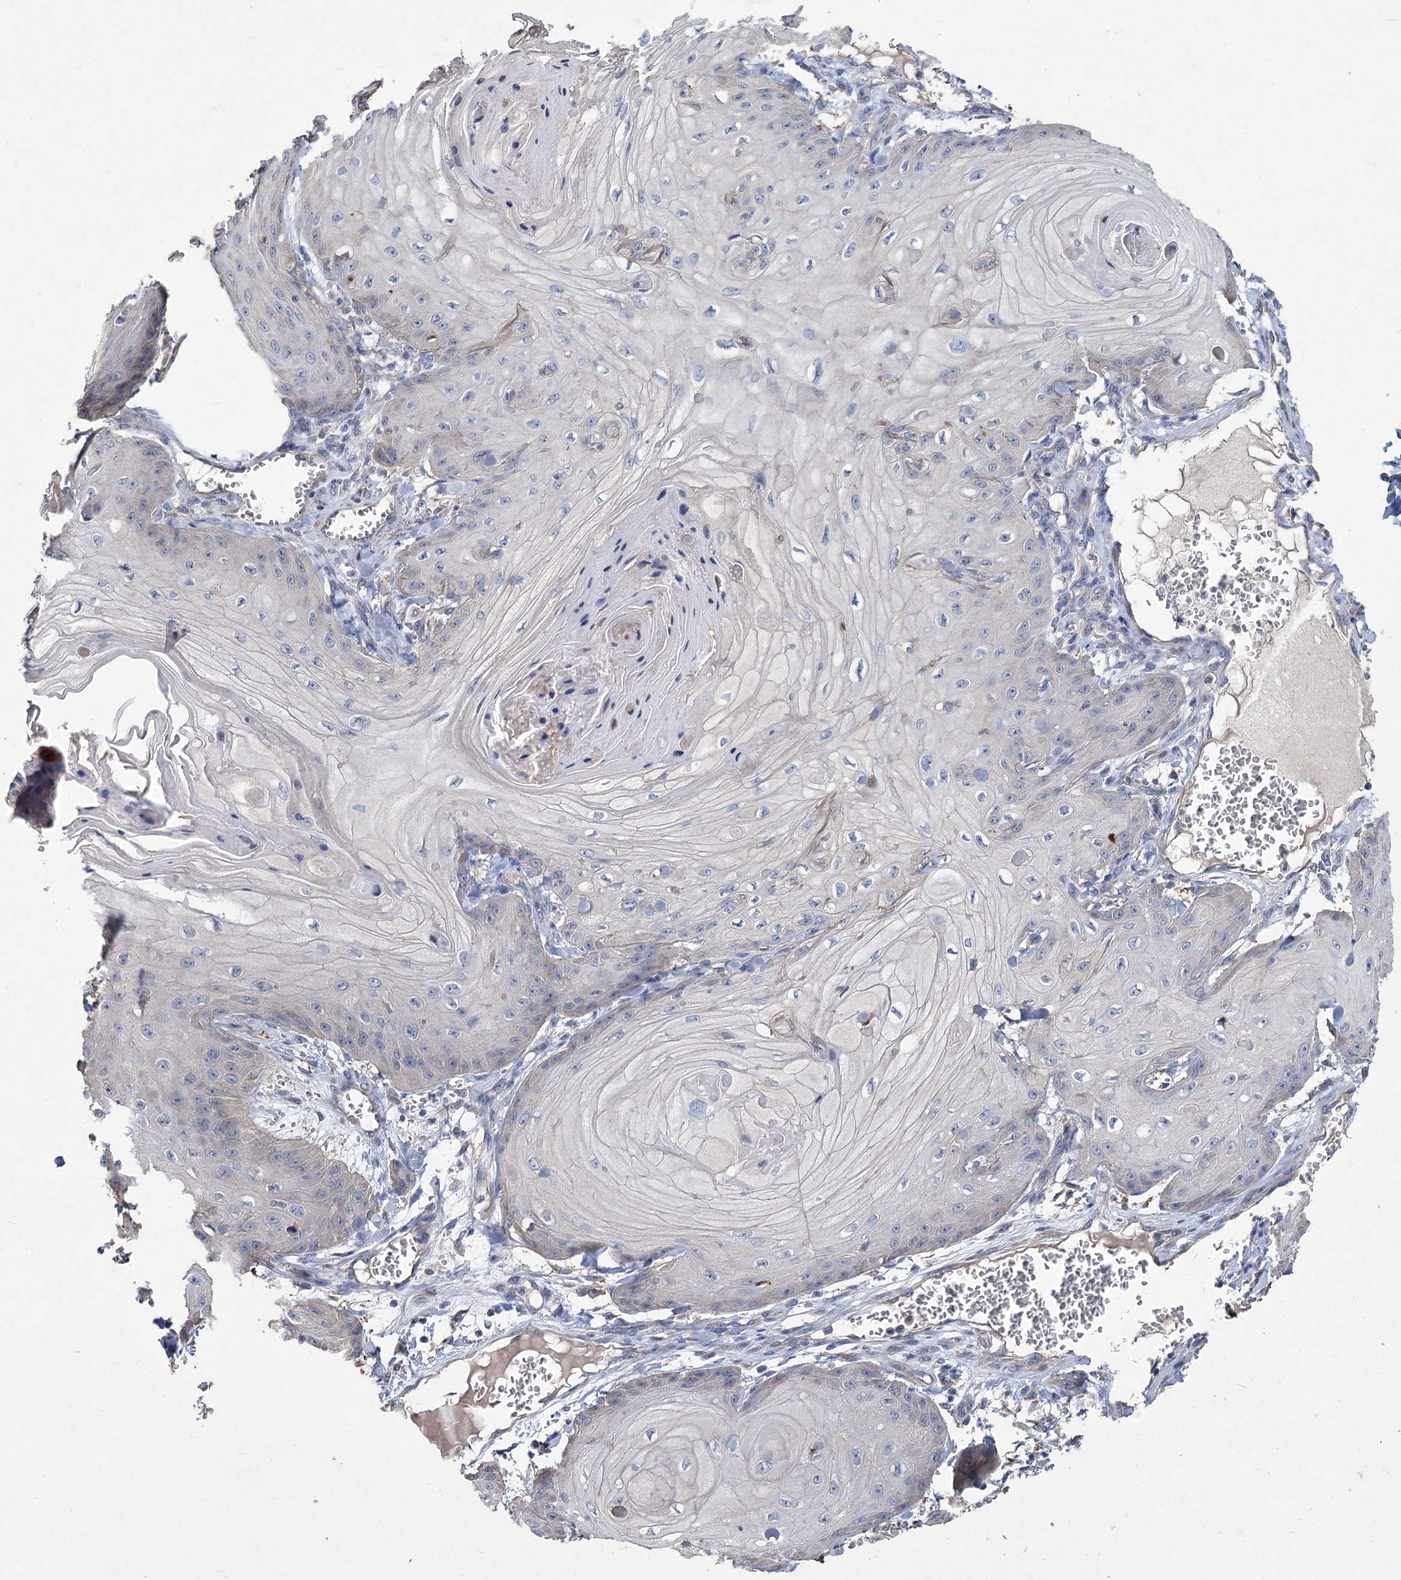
{"staining": {"intensity": "negative", "quantity": "none", "location": "none"}, "tissue": "skin cancer", "cell_type": "Tumor cells", "image_type": "cancer", "snomed": [{"axis": "morphology", "description": "Squamous cell carcinoma, NOS"}, {"axis": "topography", "description": "Skin"}], "caption": "Immunohistochemistry (IHC) image of squamous cell carcinoma (skin) stained for a protein (brown), which exhibits no staining in tumor cells.", "gene": "HES2", "patient": {"sex": "male", "age": 74}}